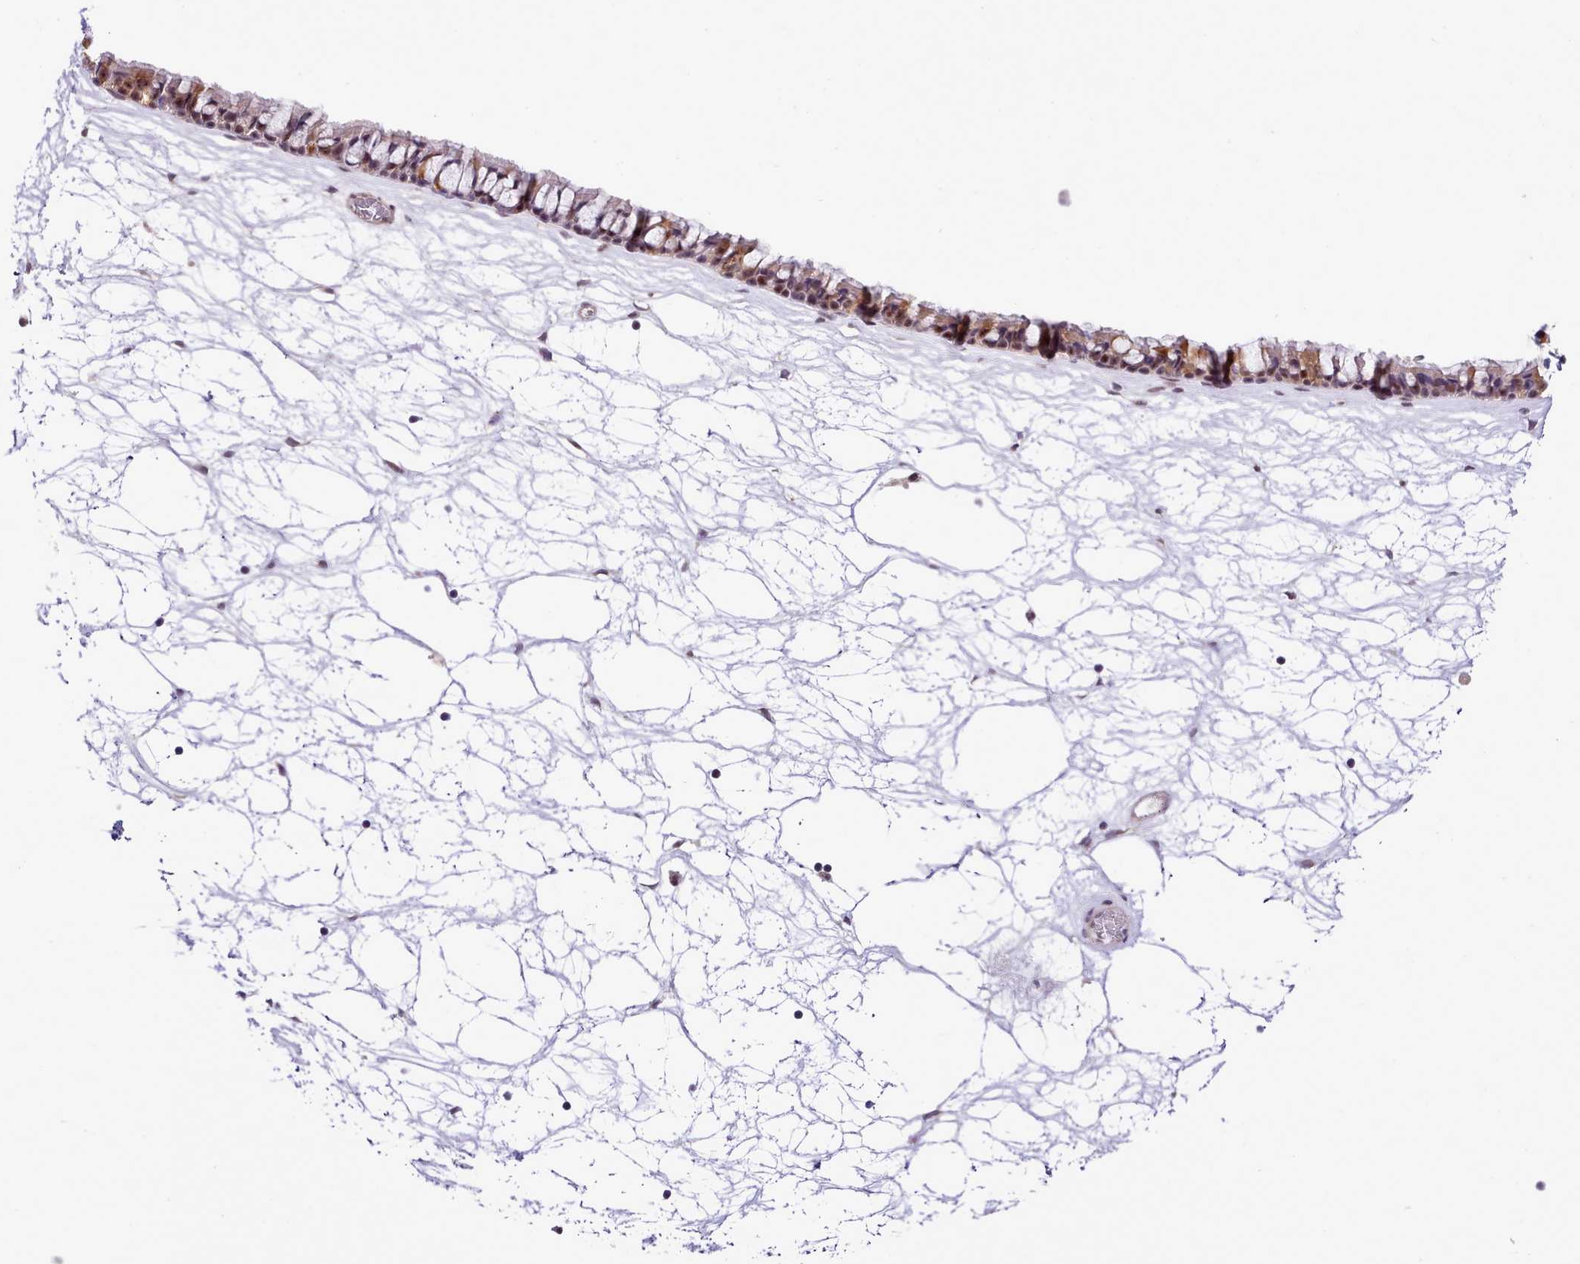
{"staining": {"intensity": "moderate", "quantity": ">75%", "location": "cytoplasmic/membranous,nuclear"}, "tissue": "nasopharynx", "cell_type": "Respiratory epithelial cells", "image_type": "normal", "snomed": [{"axis": "morphology", "description": "Normal tissue, NOS"}, {"axis": "topography", "description": "Nasopharynx"}], "caption": "High-power microscopy captured an immunohistochemistry (IHC) image of normal nasopharynx, revealing moderate cytoplasmic/membranous,nuclear staining in approximately >75% of respiratory epithelial cells. The protein of interest is stained brown, and the nuclei are stained in blue (DAB (3,3'-diaminobenzidine) IHC with brightfield microscopy, high magnification).", "gene": "HOXB7", "patient": {"sex": "male", "age": 64}}